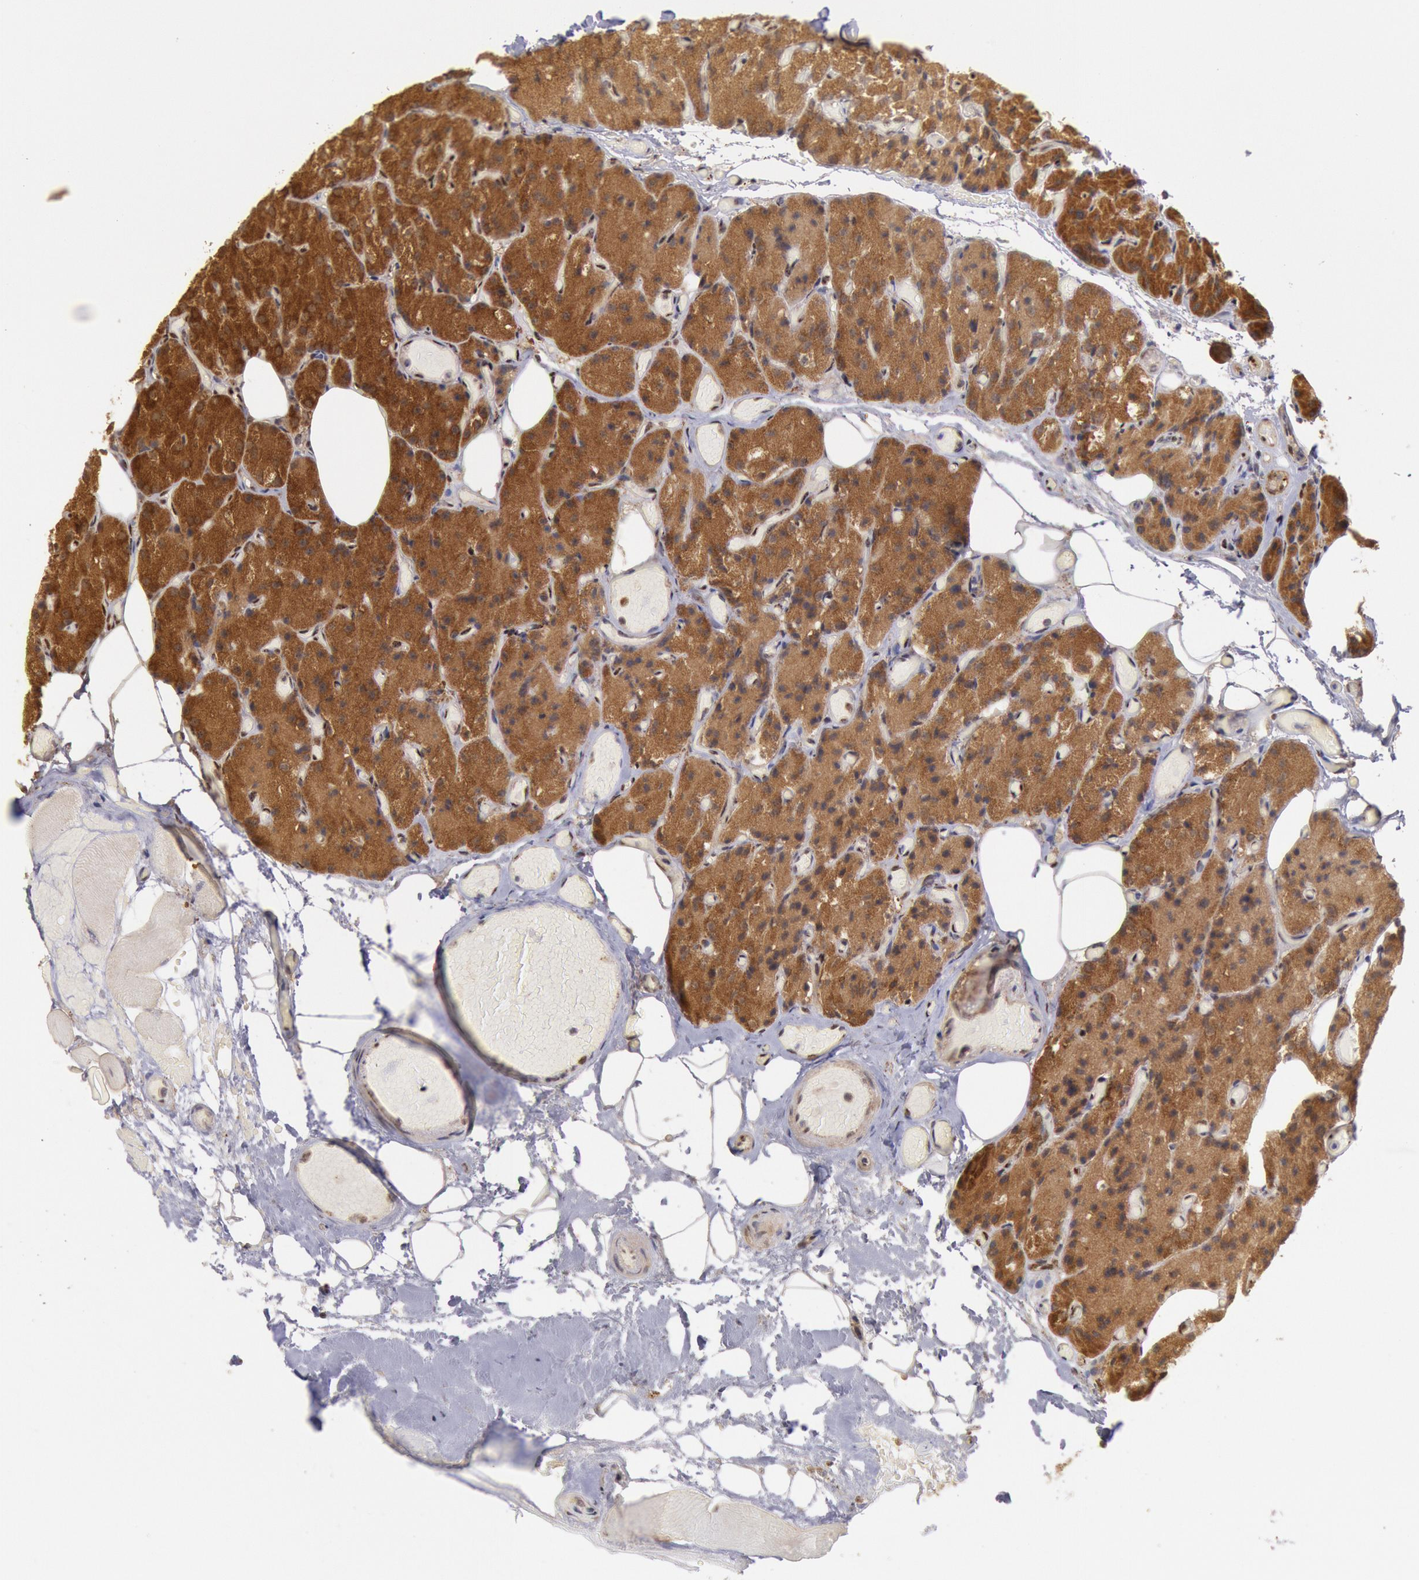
{"staining": {"intensity": "strong", "quantity": ">75%", "location": "cytoplasmic/membranous"}, "tissue": "parathyroid gland", "cell_type": "Glandular cells", "image_type": "normal", "snomed": [{"axis": "morphology", "description": "Normal tissue, NOS"}, {"axis": "topography", "description": "Skeletal muscle"}, {"axis": "topography", "description": "Parathyroid gland"}], "caption": "Immunohistochemical staining of unremarkable parathyroid gland demonstrates strong cytoplasmic/membranous protein expression in about >75% of glandular cells. (DAB IHC, brown staining for protein, blue staining for nuclei).", "gene": "STX17", "patient": {"sex": "female", "age": 37}}